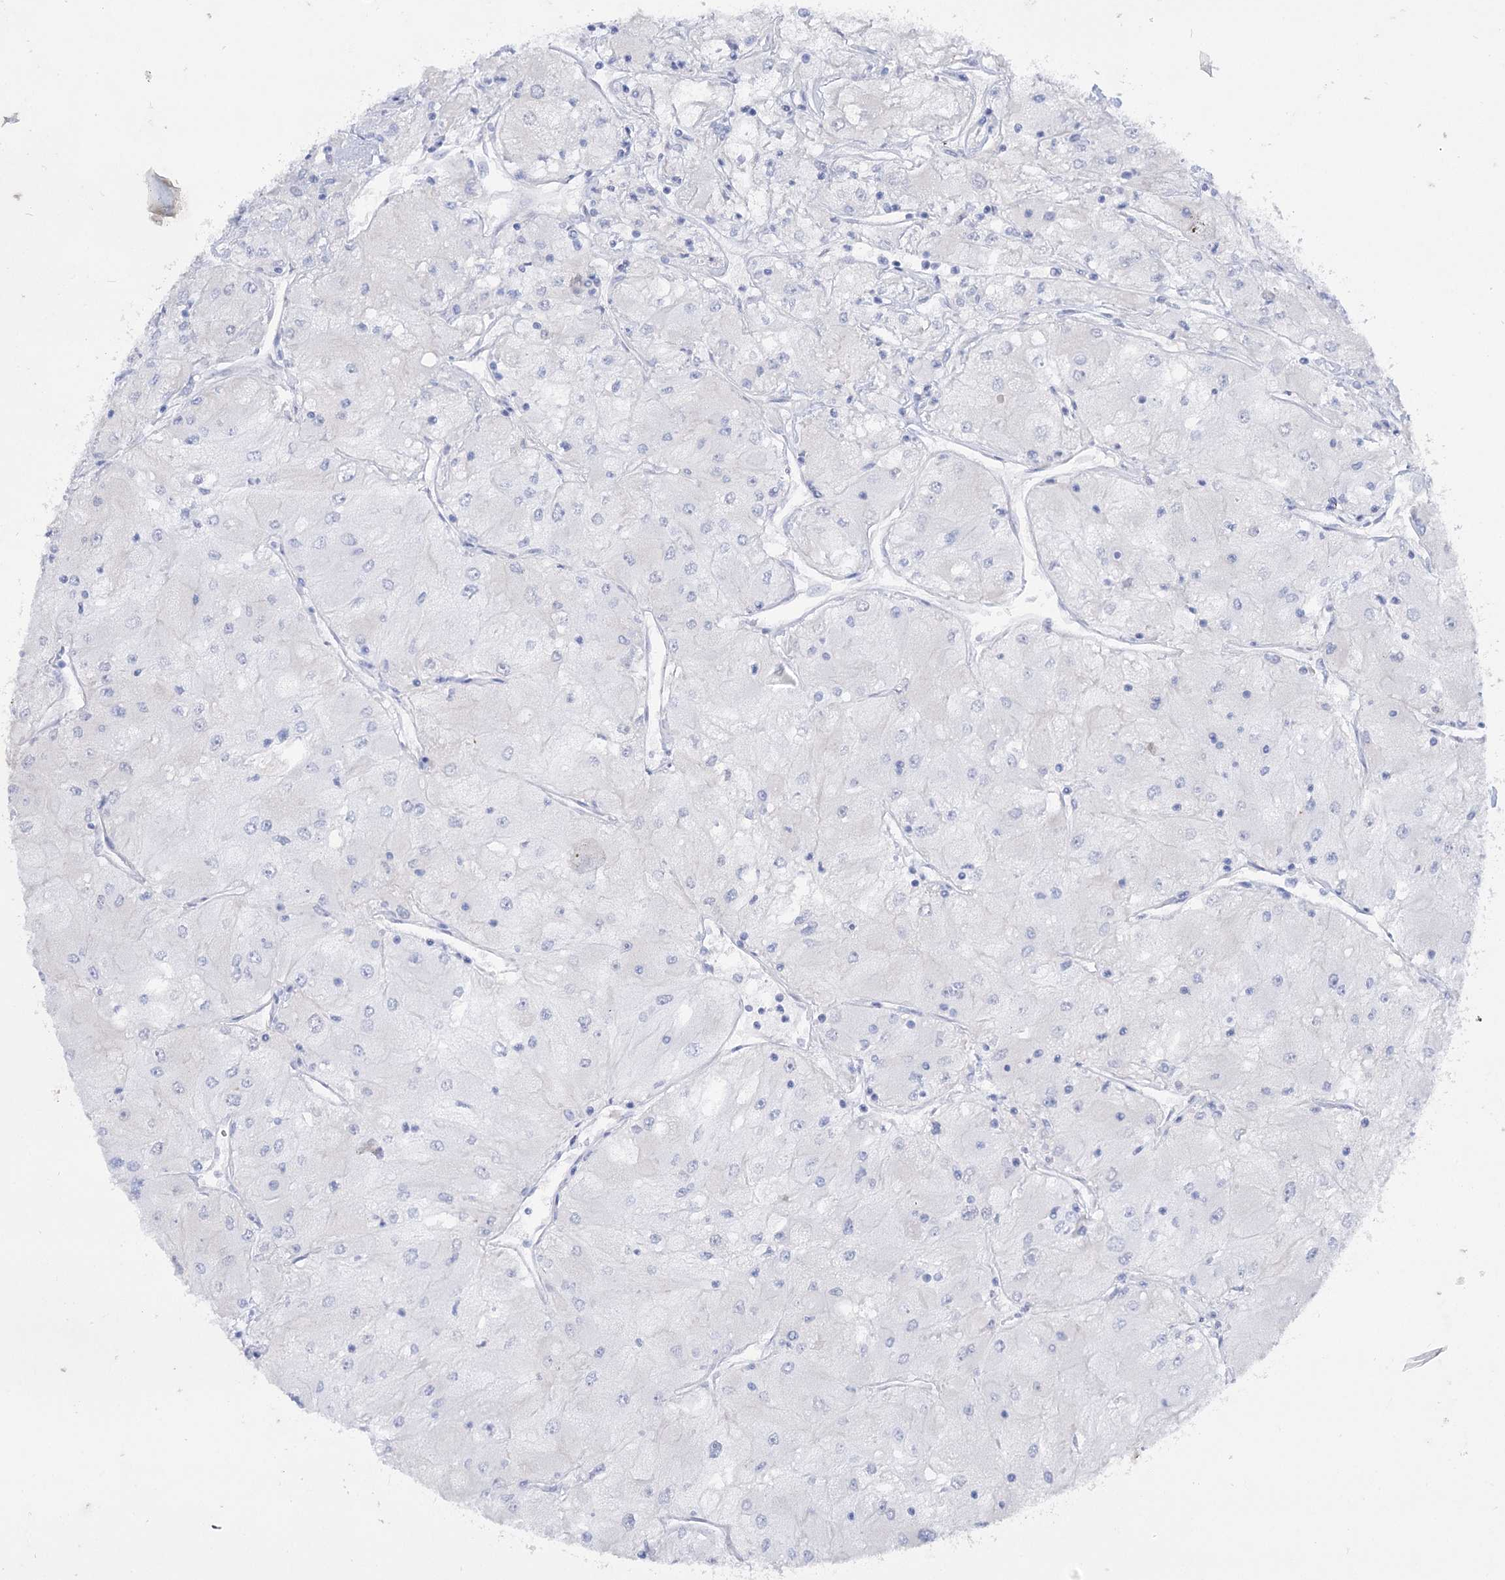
{"staining": {"intensity": "negative", "quantity": "none", "location": "none"}, "tissue": "renal cancer", "cell_type": "Tumor cells", "image_type": "cancer", "snomed": [{"axis": "morphology", "description": "Adenocarcinoma, NOS"}, {"axis": "topography", "description": "Kidney"}], "caption": "The IHC photomicrograph has no significant staining in tumor cells of renal adenocarcinoma tissue.", "gene": "GBF1", "patient": {"sex": "male", "age": 80}}